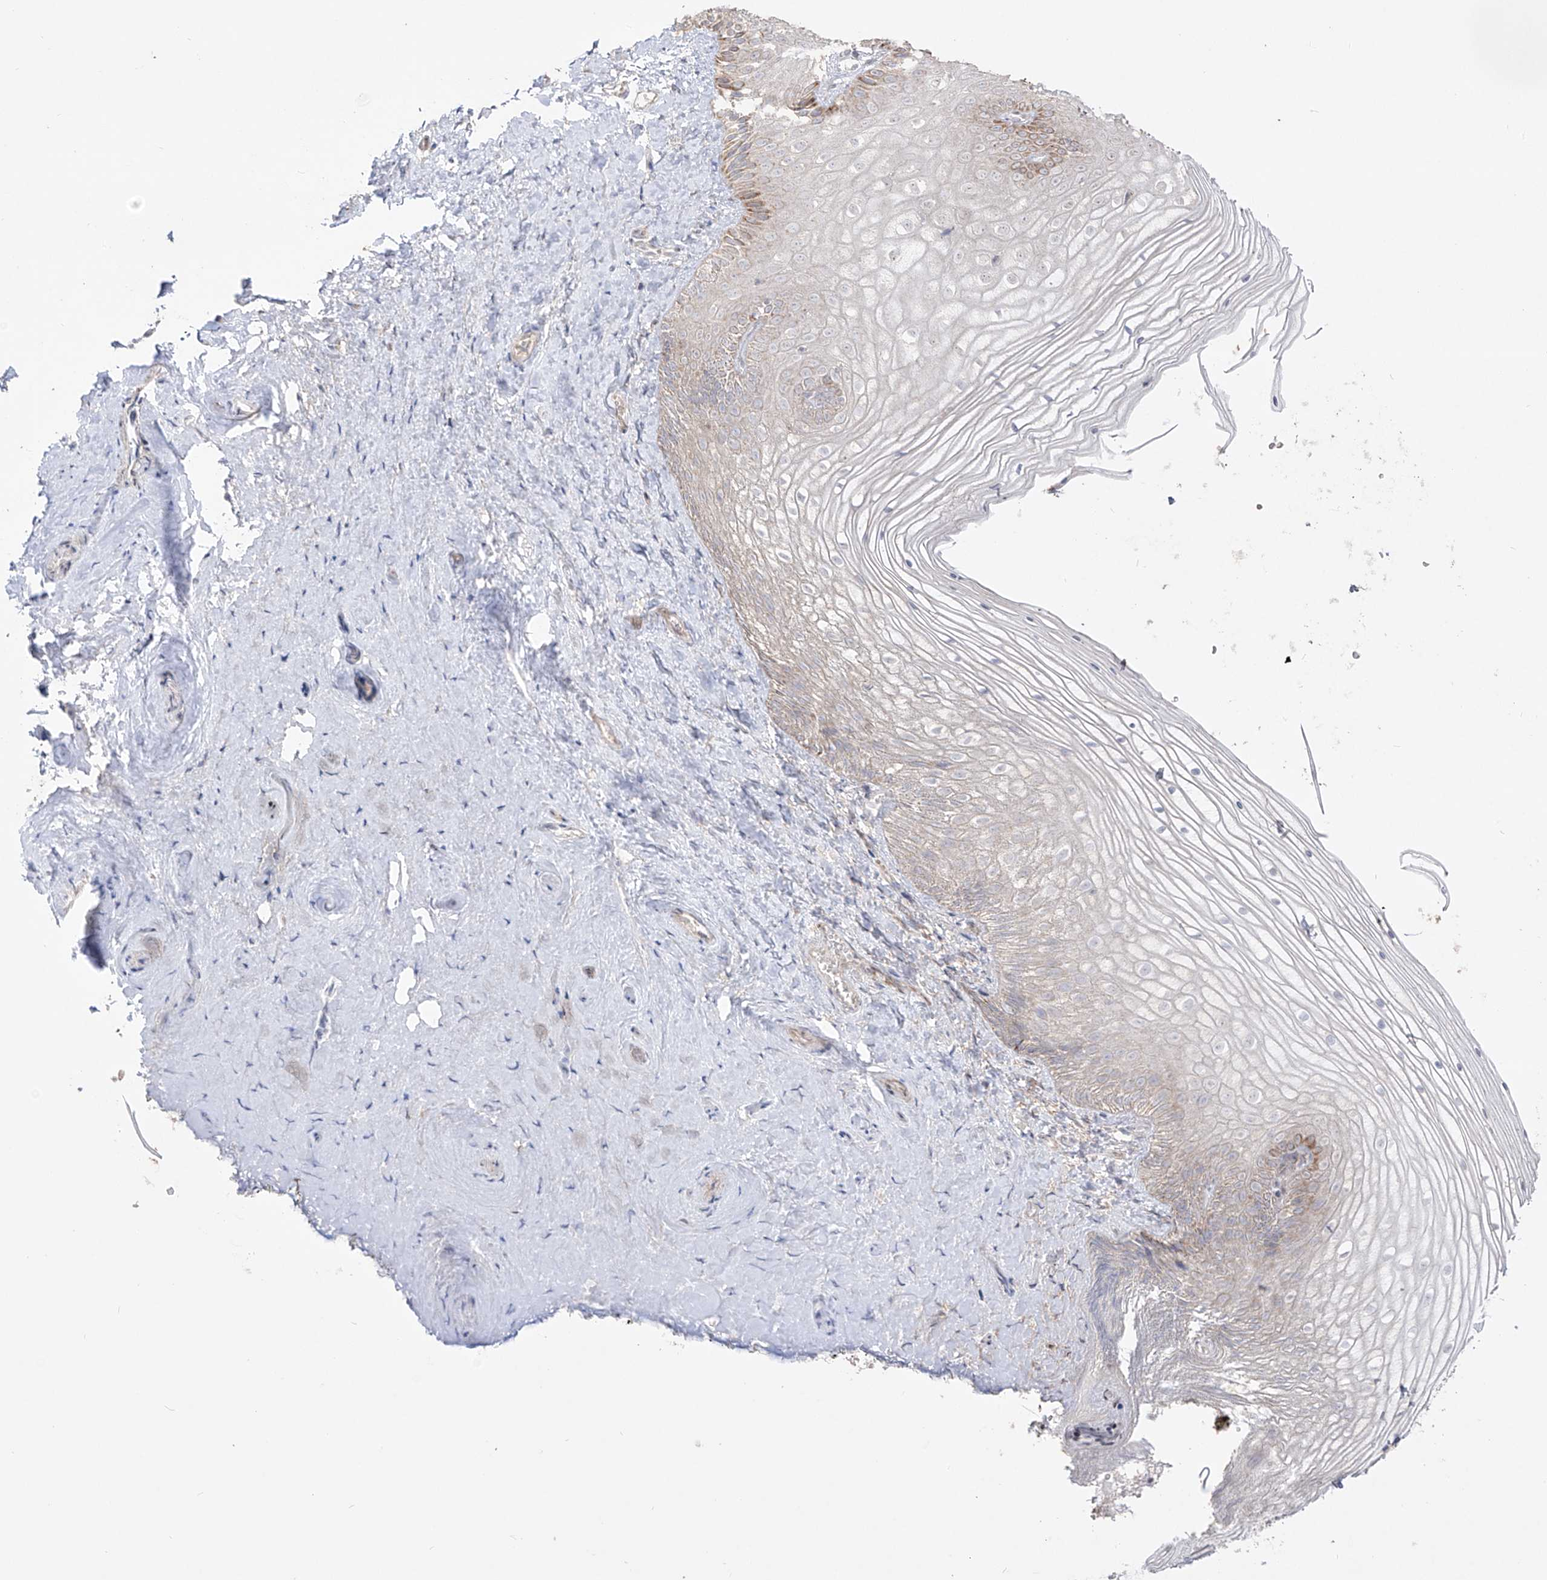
{"staining": {"intensity": "moderate", "quantity": "25%-75%", "location": "cytoplasmic/membranous,nuclear"}, "tissue": "vagina", "cell_type": "Squamous epithelial cells", "image_type": "normal", "snomed": [{"axis": "morphology", "description": "Normal tissue, NOS"}, {"axis": "topography", "description": "Vagina"}, {"axis": "topography", "description": "Cervix"}], "caption": "Immunohistochemistry staining of benign vagina, which shows medium levels of moderate cytoplasmic/membranous,nuclear staining in approximately 25%-75% of squamous epithelial cells indicating moderate cytoplasmic/membranous,nuclear protein positivity. The staining was performed using DAB (brown) for protein detection and nuclei were counterstained in hematoxylin (blue).", "gene": "YKT6", "patient": {"sex": "female", "age": 40}}